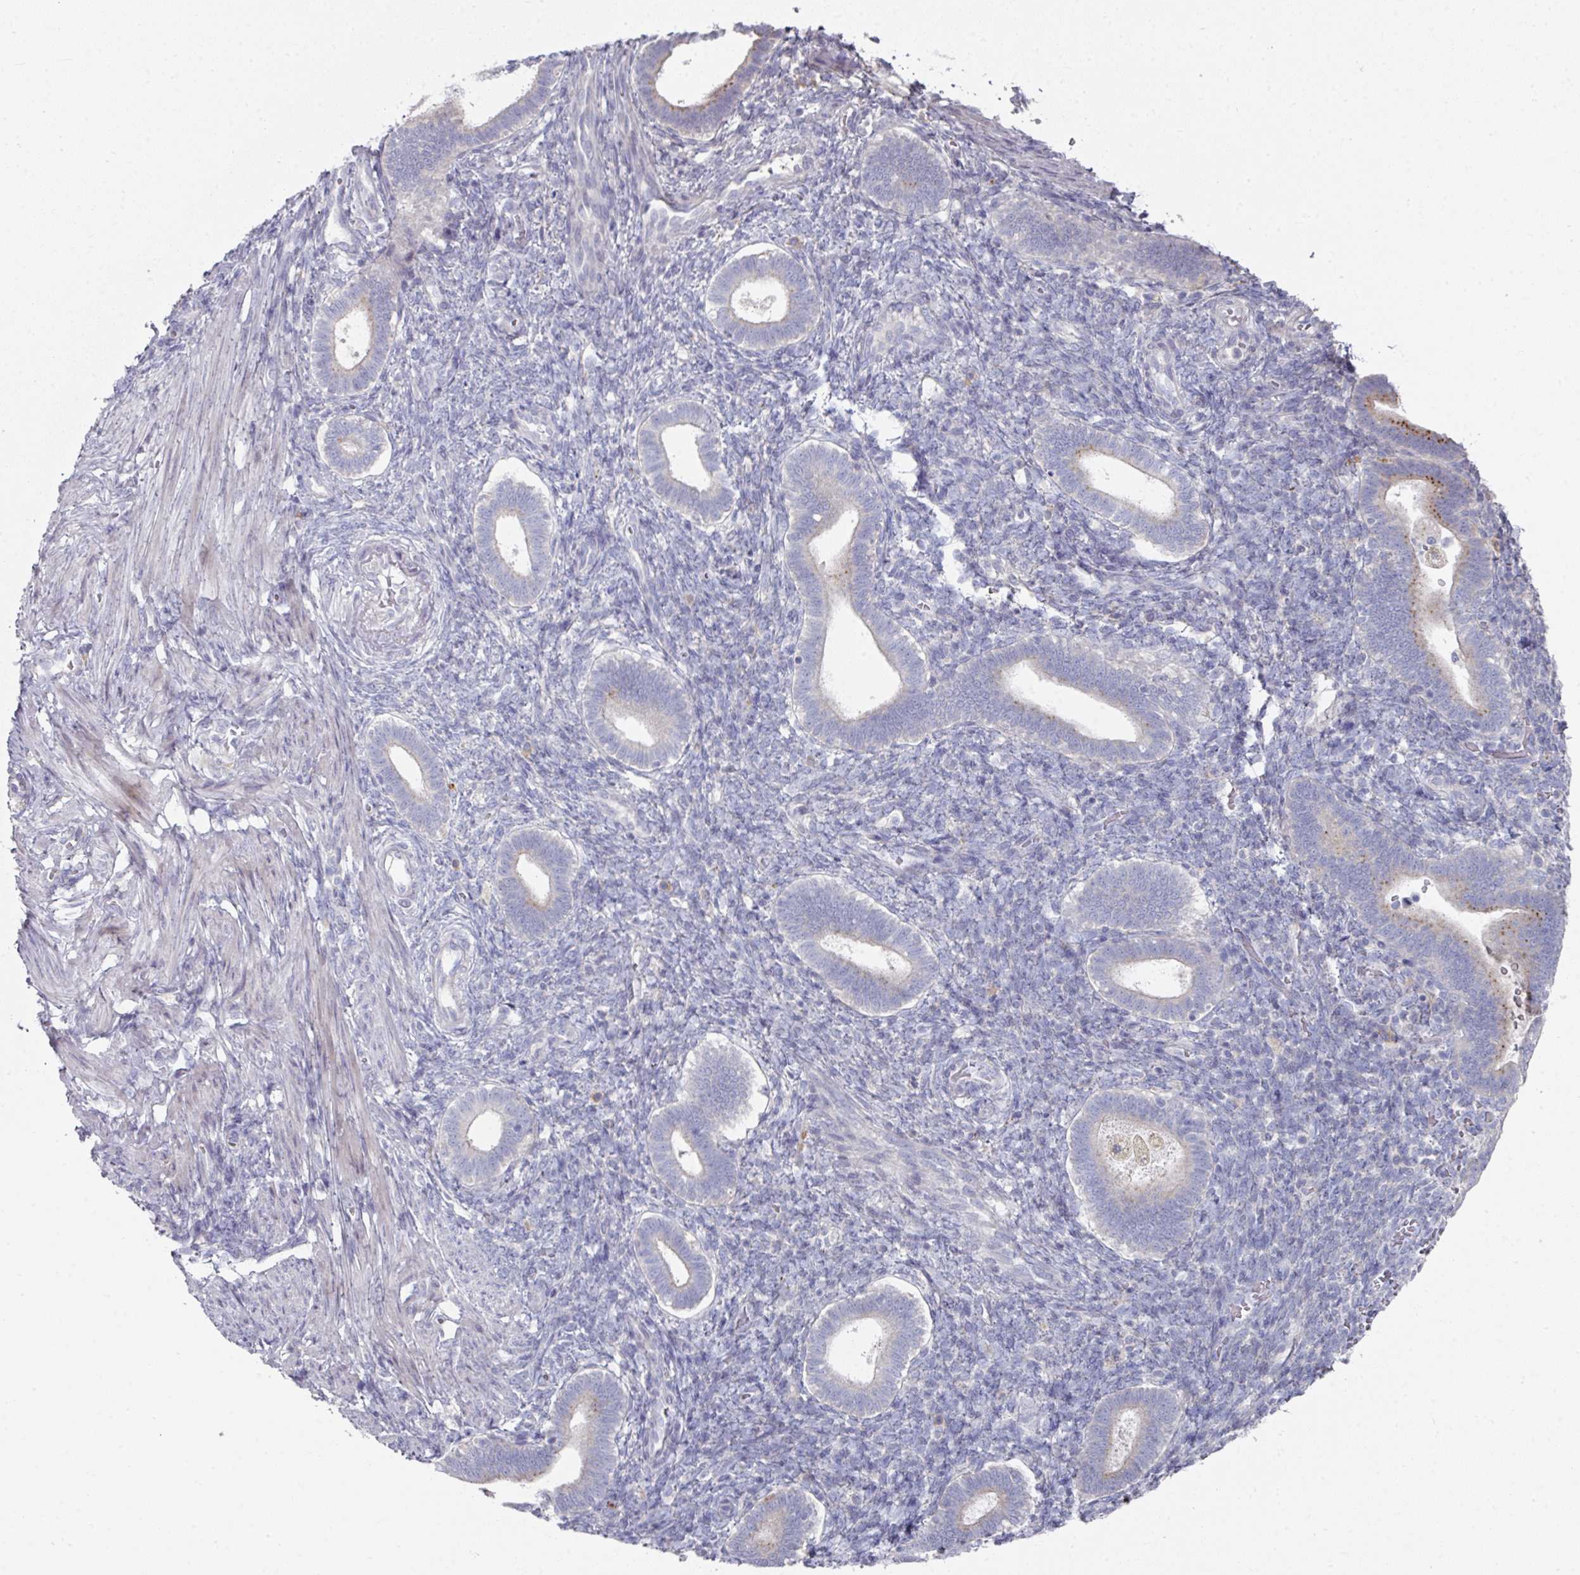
{"staining": {"intensity": "negative", "quantity": "none", "location": "none"}, "tissue": "endometrium", "cell_type": "Cells in endometrial stroma", "image_type": "normal", "snomed": [{"axis": "morphology", "description": "Normal tissue, NOS"}, {"axis": "topography", "description": "Endometrium"}], "caption": "IHC photomicrograph of unremarkable endometrium: human endometrium stained with DAB (3,3'-diaminobenzidine) shows no significant protein staining in cells in endometrial stroma.", "gene": "NT5C1A", "patient": {"sex": "female", "age": 34}}